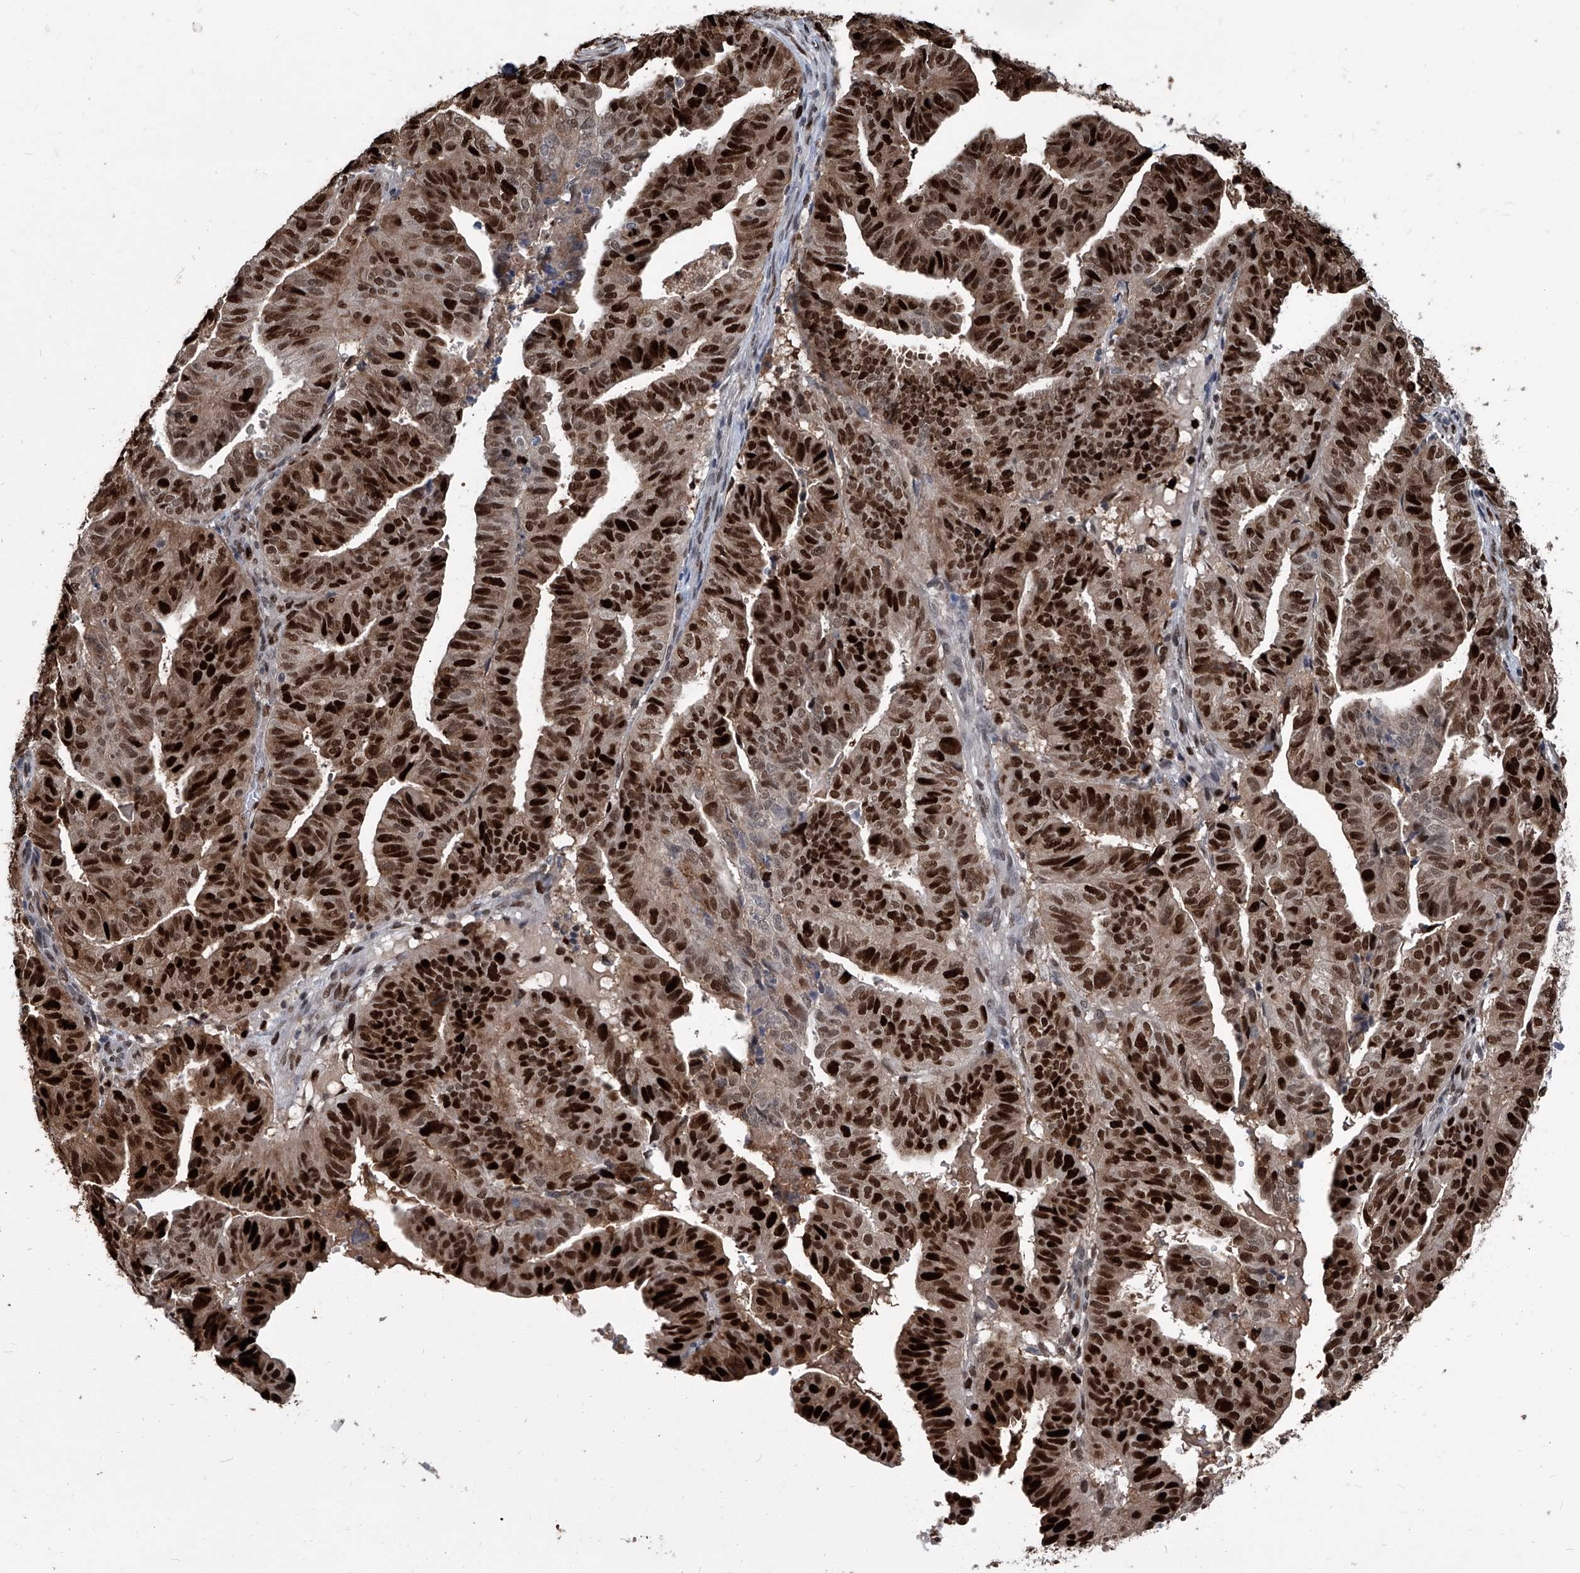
{"staining": {"intensity": "strong", "quantity": ">75%", "location": "nuclear"}, "tissue": "endometrial cancer", "cell_type": "Tumor cells", "image_type": "cancer", "snomed": [{"axis": "morphology", "description": "Adenocarcinoma, NOS"}, {"axis": "topography", "description": "Uterus"}], "caption": "DAB immunohistochemical staining of endometrial cancer (adenocarcinoma) shows strong nuclear protein expression in approximately >75% of tumor cells.", "gene": "PCNA", "patient": {"sex": "female", "age": 77}}